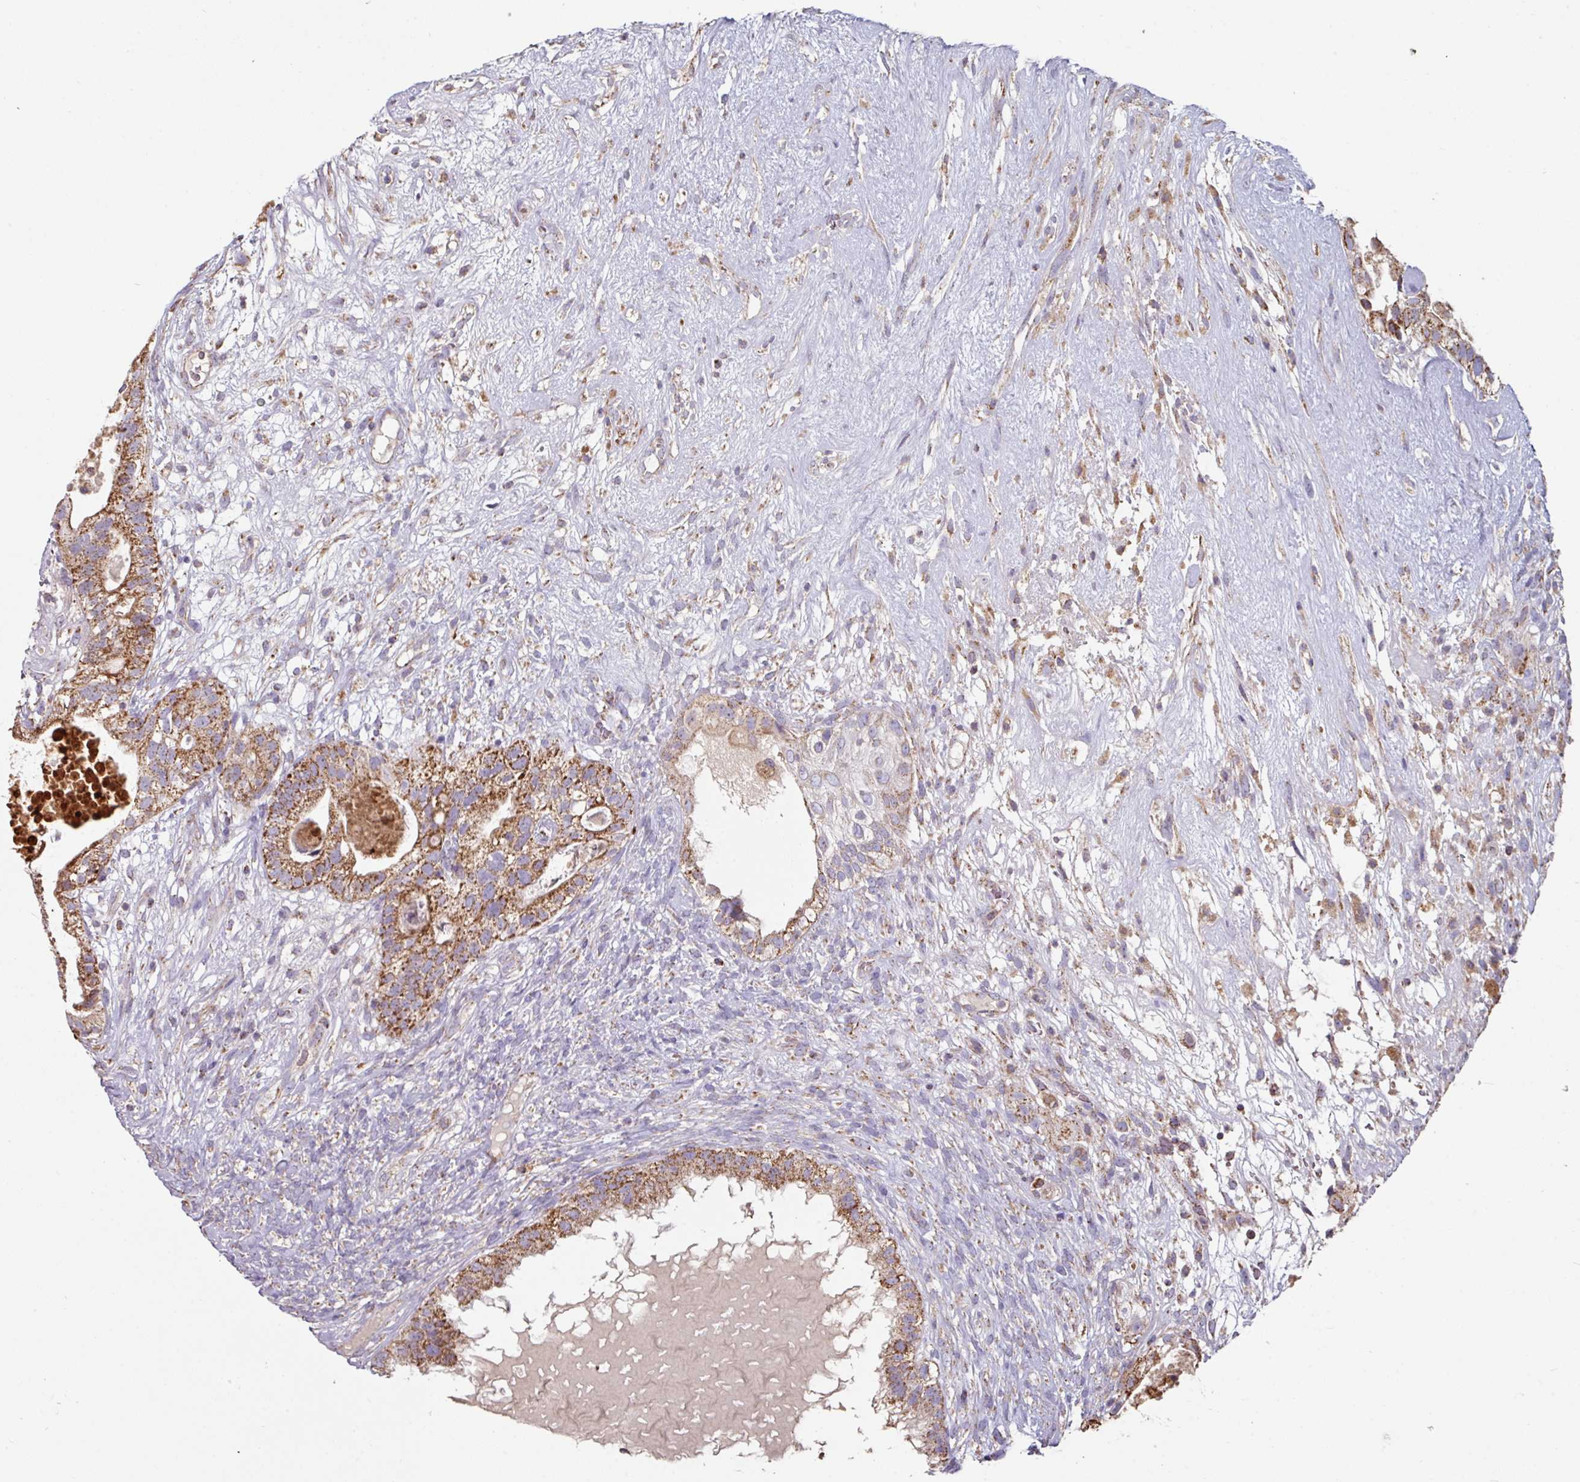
{"staining": {"intensity": "strong", "quantity": ">75%", "location": "cytoplasmic/membranous"}, "tissue": "testis cancer", "cell_type": "Tumor cells", "image_type": "cancer", "snomed": [{"axis": "morphology", "description": "Seminoma, NOS"}, {"axis": "morphology", "description": "Carcinoma, Embryonal, NOS"}, {"axis": "topography", "description": "Testis"}], "caption": "A high-resolution photomicrograph shows immunohistochemistry (IHC) staining of testis cancer, which reveals strong cytoplasmic/membranous staining in about >75% of tumor cells.", "gene": "OR2D3", "patient": {"sex": "male", "age": 41}}